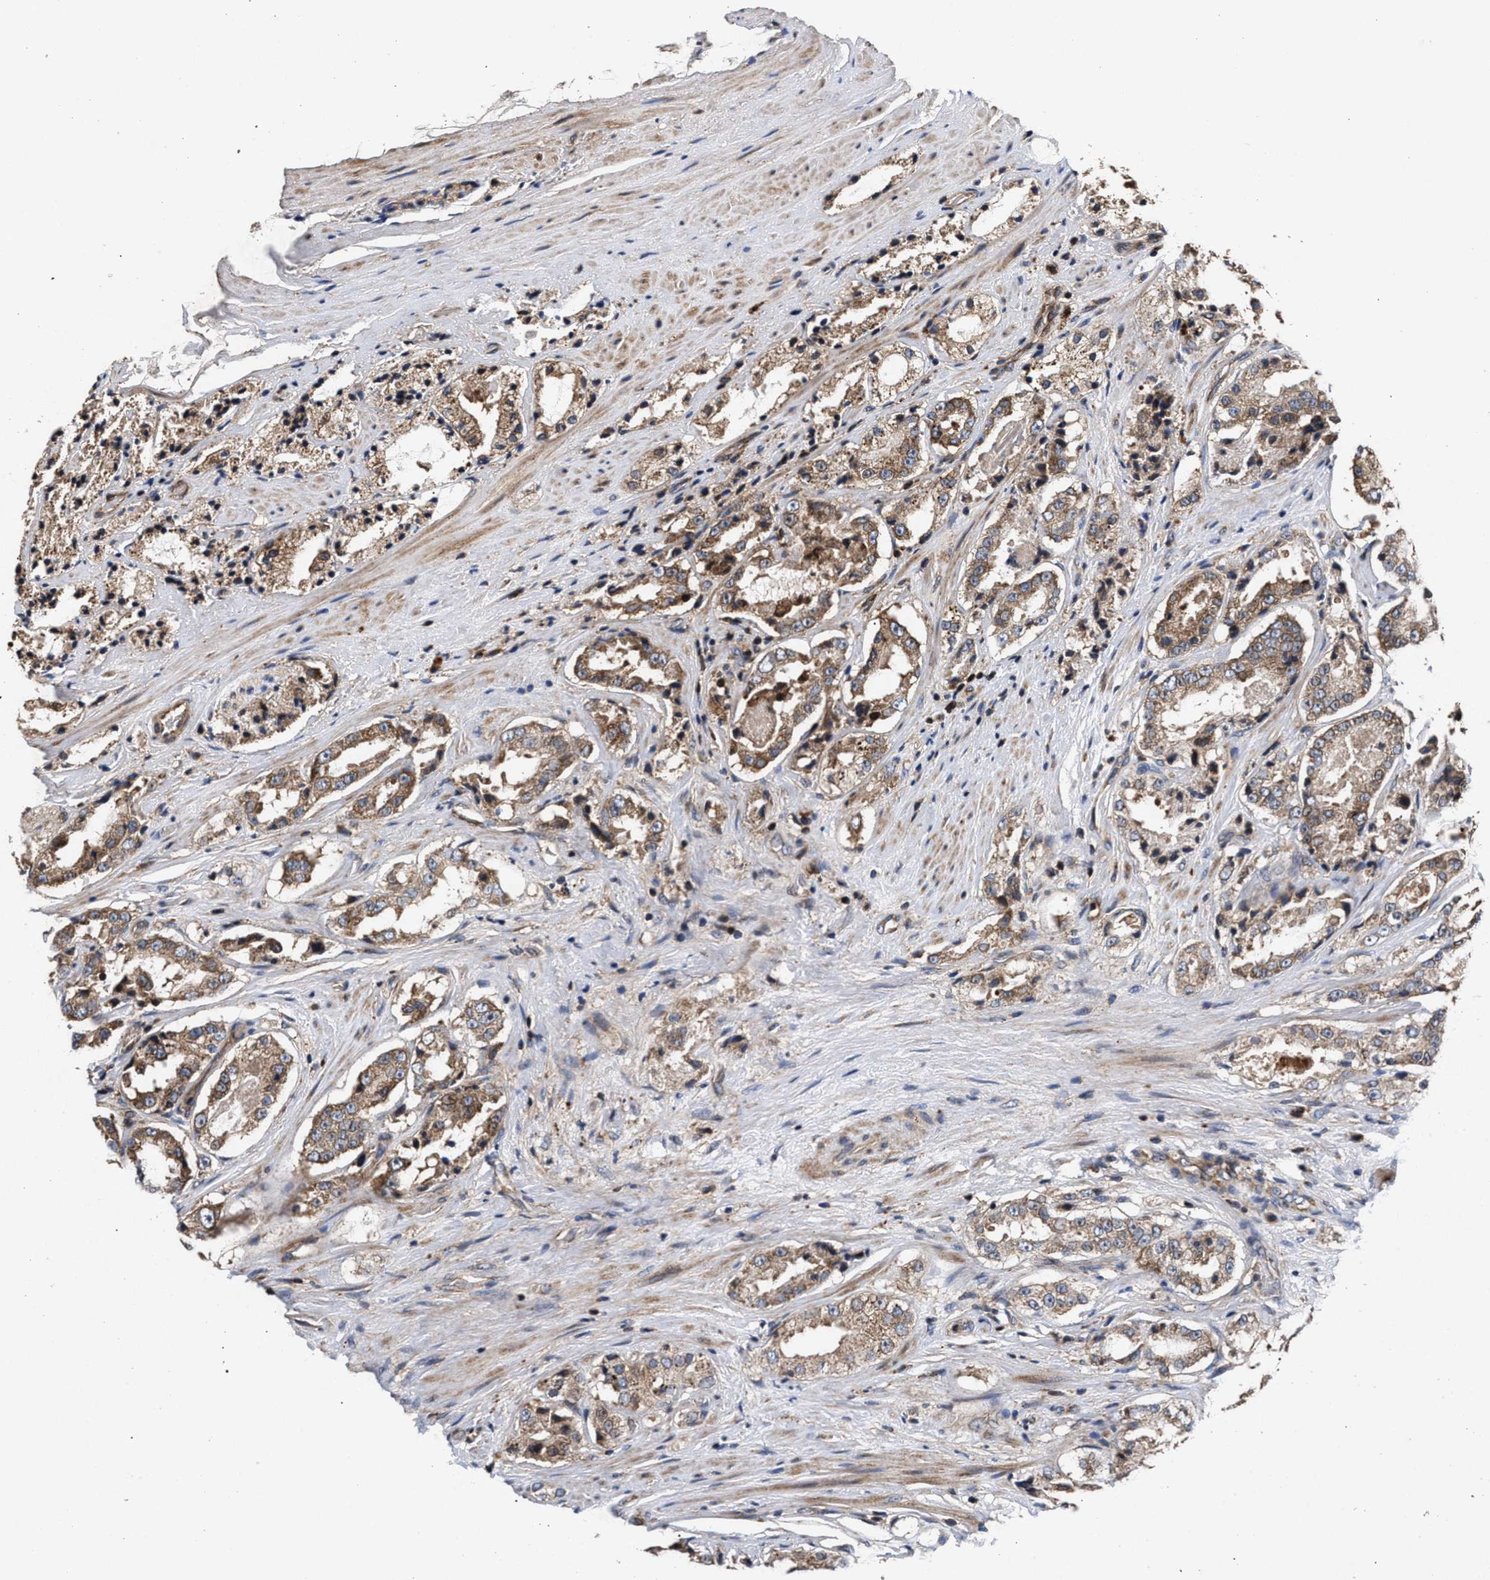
{"staining": {"intensity": "moderate", "quantity": "25%-75%", "location": "cytoplasmic/membranous"}, "tissue": "prostate cancer", "cell_type": "Tumor cells", "image_type": "cancer", "snomed": [{"axis": "morphology", "description": "Adenocarcinoma, High grade"}, {"axis": "topography", "description": "Prostate"}], "caption": "This micrograph shows immunohistochemistry (IHC) staining of human prostate high-grade adenocarcinoma, with medium moderate cytoplasmic/membranous expression in approximately 25%-75% of tumor cells.", "gene": "NFKB2", "patient": {"sex": "male", "age": 73}}